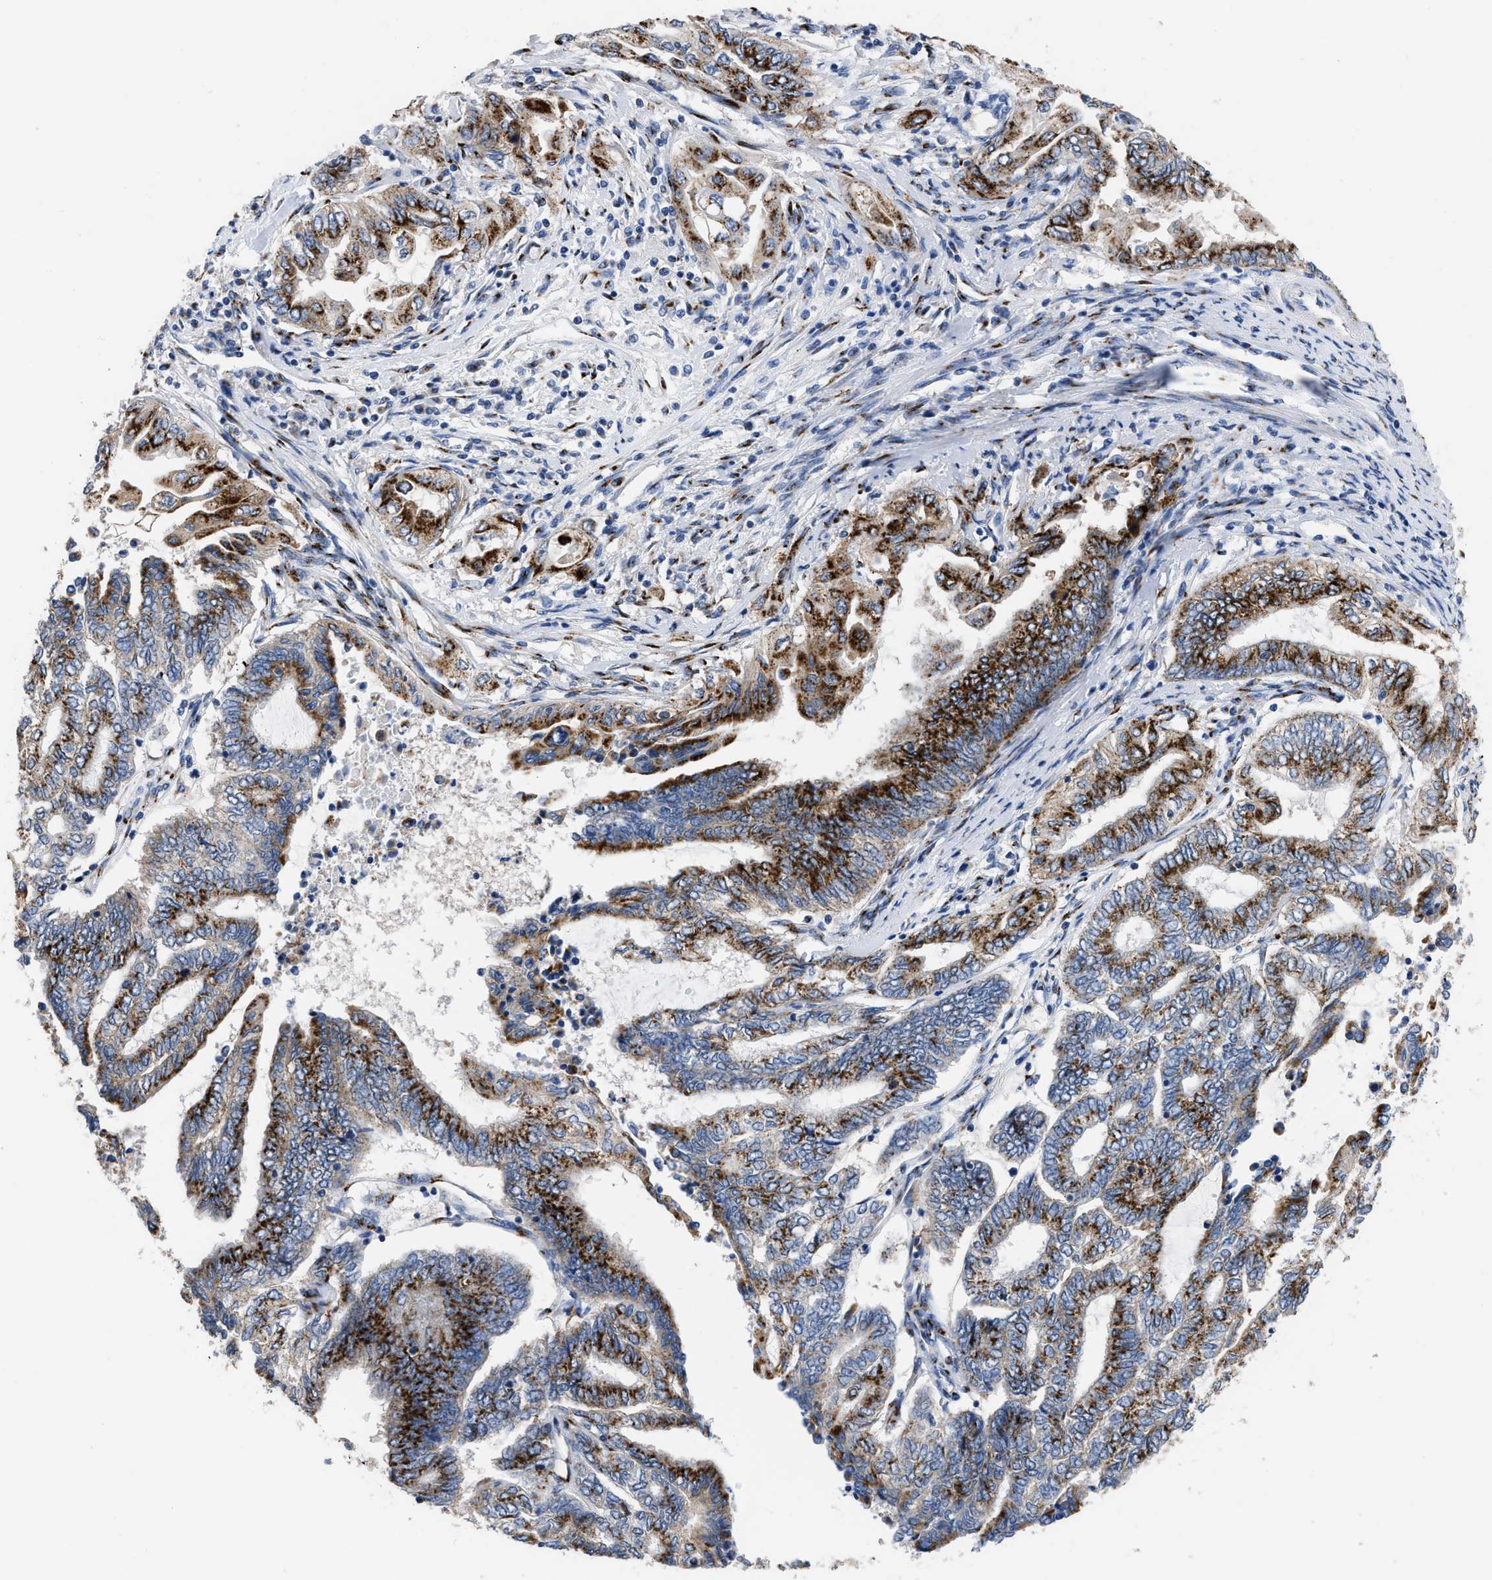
{"staining": {"intensity": "strong", "quantity": ">75%", "location": "cytoplasmic/membranous"}, "tissue": "endometrial cancer", "cell_type": "Tumor cells", "image_type": "cancer", "snomed": [{"axis": "morphology", "description": "Adenocarcinoma, NOS"}, {"axis": "topography", "description": "Uterus"}, {"axis": "topography", "description": "Endometrium"}], "caption": "Protein staining shows strong cytoplasmic/membranous staining in approximately >75% of tumor cells in endometrial adenocarcinoma.", "gene": "TMEM87A", "patient": {"sex": "female", "age": 70}}